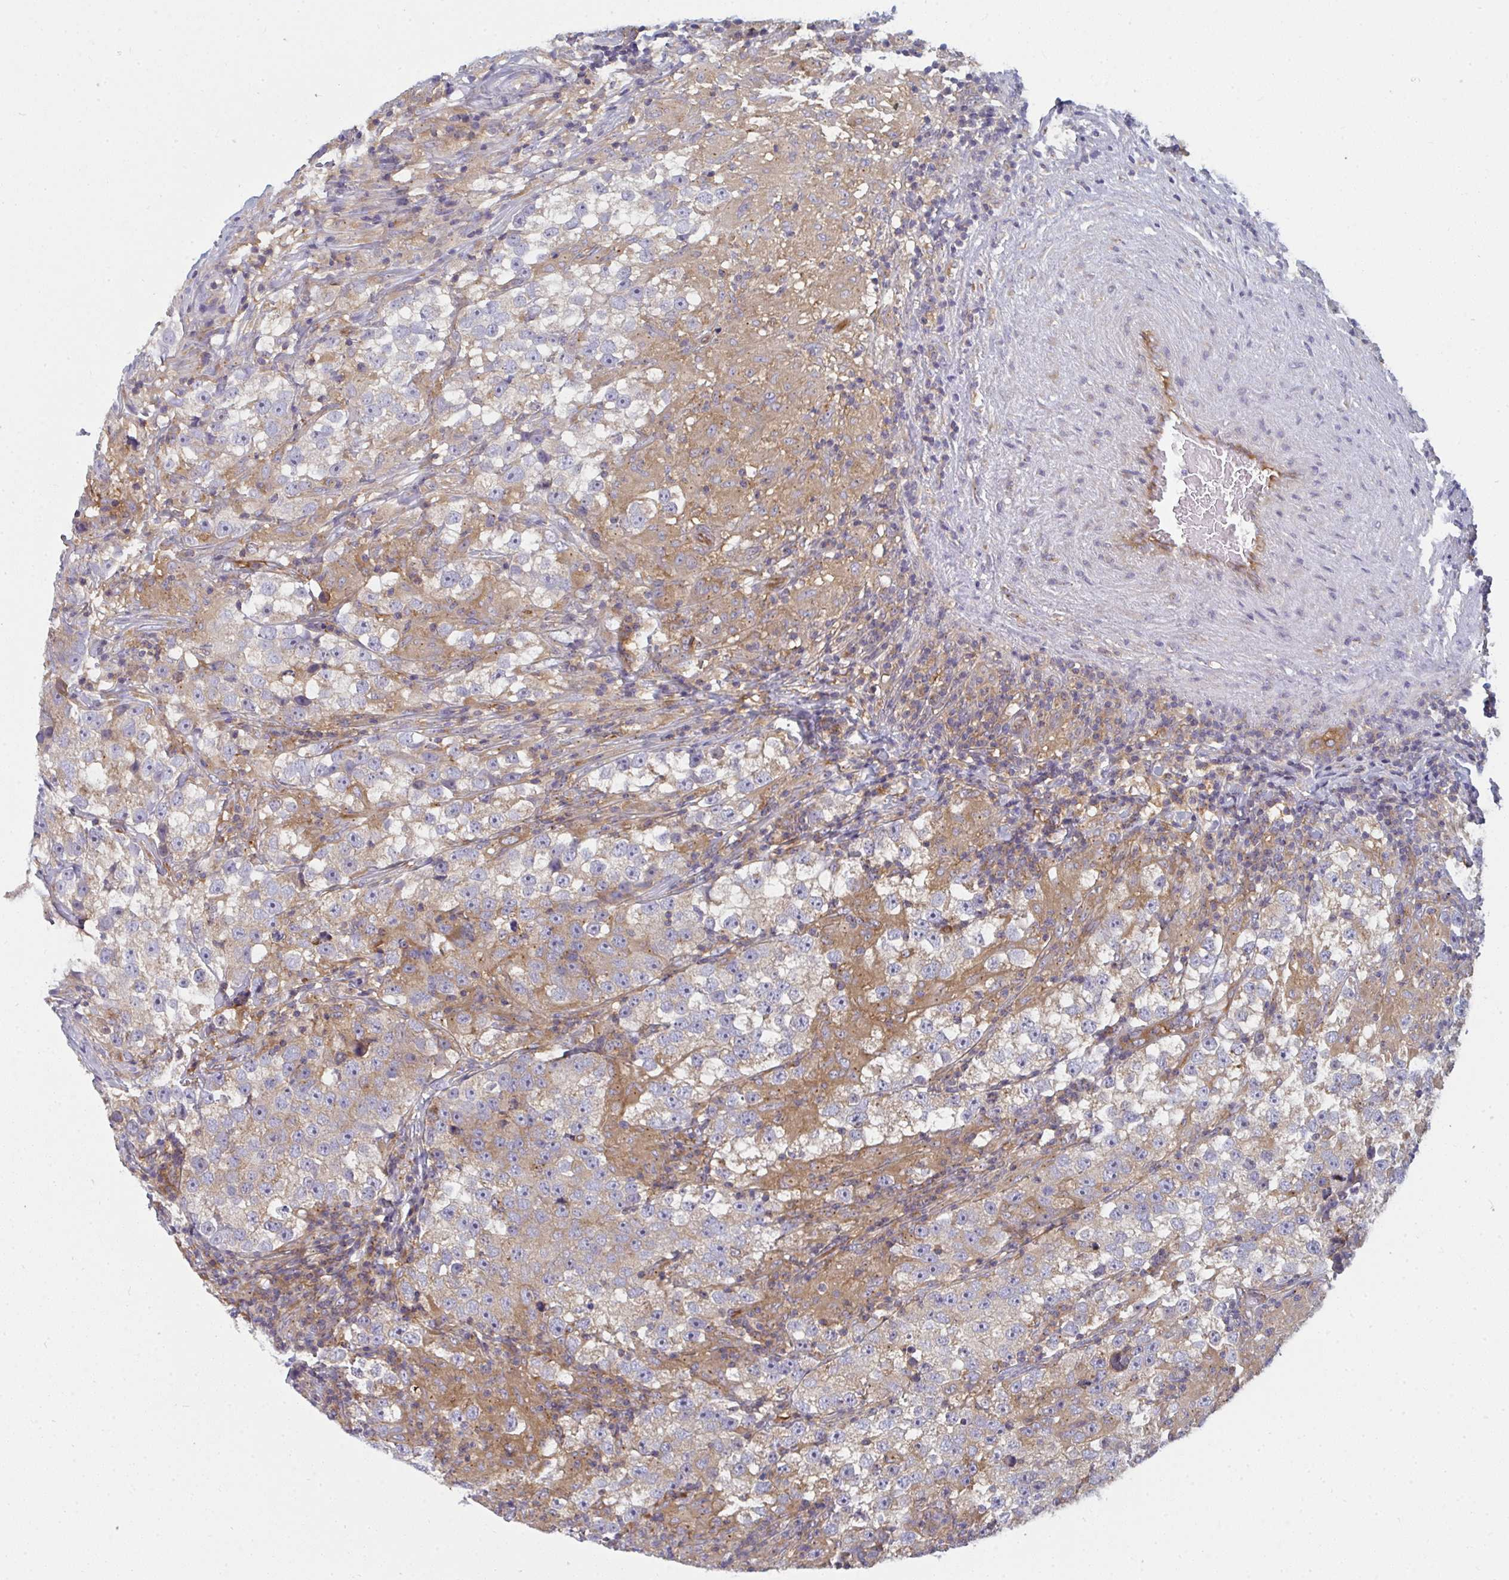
{"staining": {"intensity": "weak", "quantity": "25%-75%", "location": "cytoplasmic/membranous"}, "tissue": "testis cancer", "cell_type": "Tumor cells", "image_type": "cancer", "snomed": [{"axis": "morphology", "description": "Seminoma, NOS"}, {"axis": "topography", "description": "Testis"}], "caption": "Brown immunohistochemical staining in testis cancer exhibits weak cytoplasmic/membranous staining in approximately 25%-75% of tumor cells.", "gene": "DYNC1I2", "patient": {"sex": "male", "age": 46}}